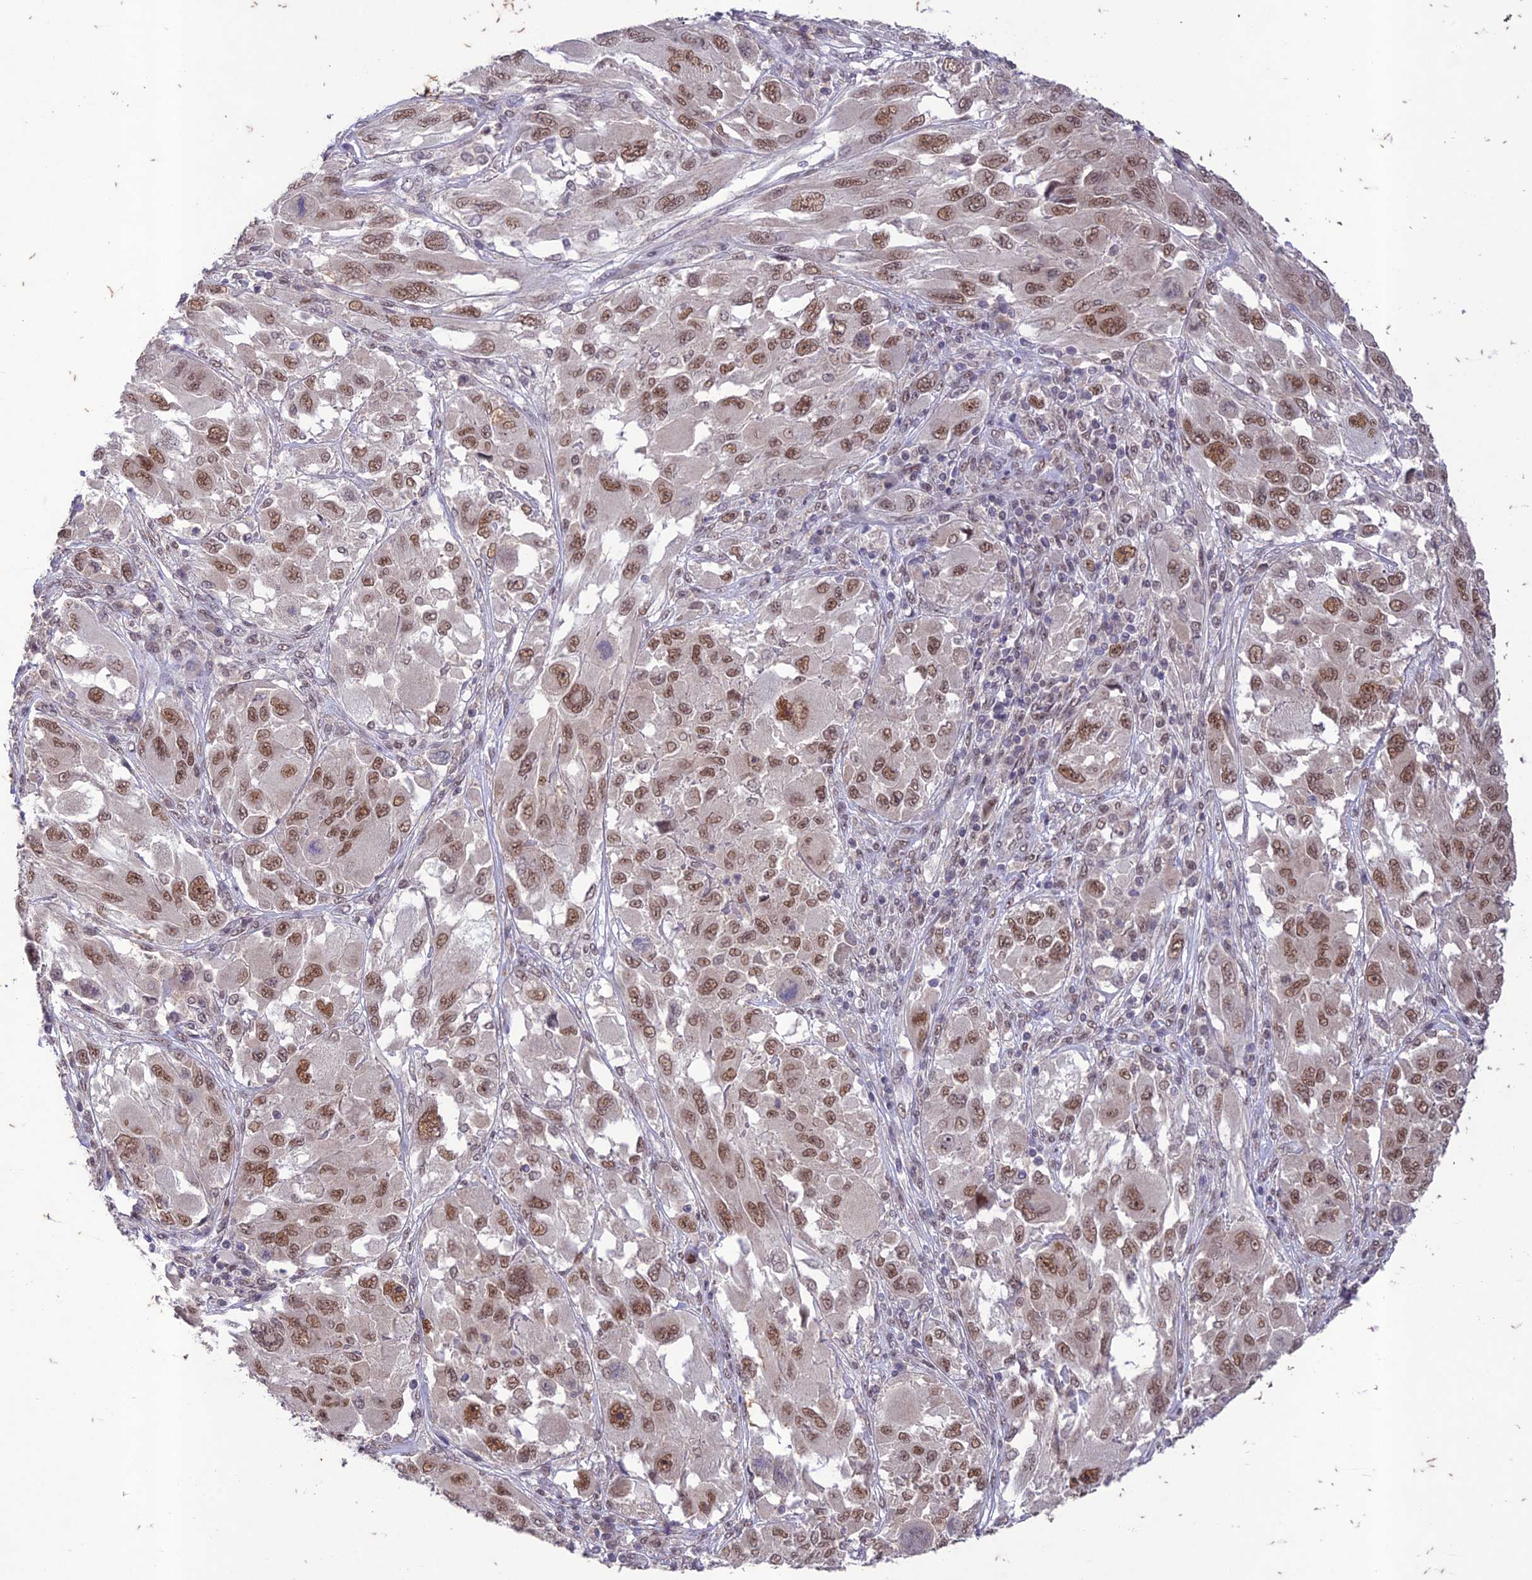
{"staining": {"intensity": "moderate", "quantity": ">75%", "location": "nuclear"}, "tissue": "melanoma", "cell_type": "Tumor cells", "image_type": "cancer", "snomed": [{"axis": "morphology", "description": "Malignant melanoma, NOS"}, {"axis": "topography", "description": "Skin"}], "caption": "Protein expression analysis of human malignant melanoma reveals moderate nuclear positivity in about >75% of tumor cells.", "gene": "POP4", "patient": {"sex": "female", "age": 91}}